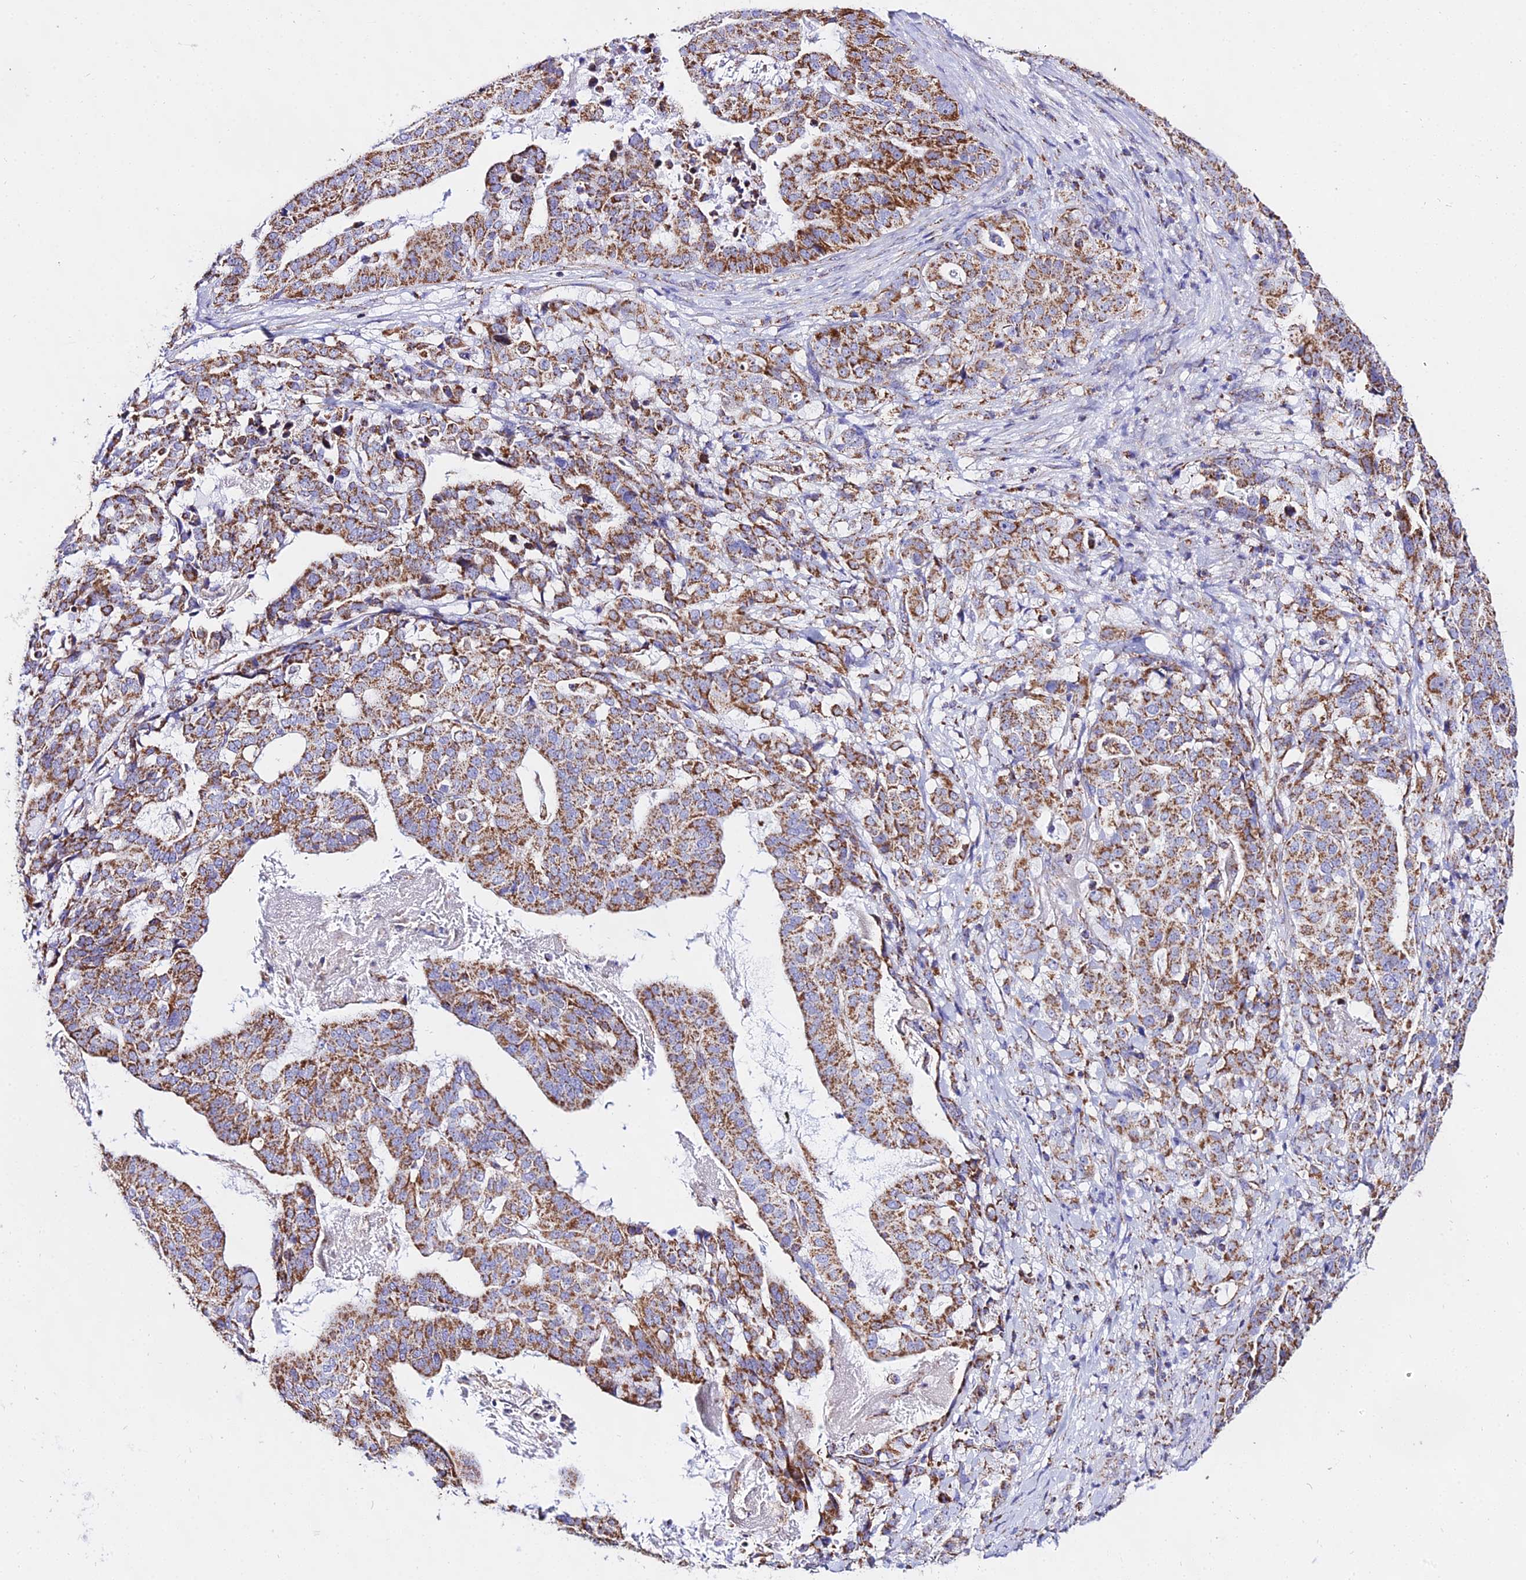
{"staining": {"intensity": "moderate", "quantity": ">75%", "location": "cytoplasmic/membranous"}, "tissue": "stomach cancer", "cell_type": "Tumor cells", "image_type": "cancer", "snomed": [{"axis": "morphology", "description": "Adenocarcinoma, NOS"}, {"axis": "topography", "description": "Stomach"}], "caption": "Moderate cytoplasmic/membranous staining for a protein is appreciated in approximately >75% of tumor cells of stomach cancer (adenocarcinoma) using immunohistochemistry.", "gene": "ATP5PD", "patient": {"sex": "male", "age": 48}}